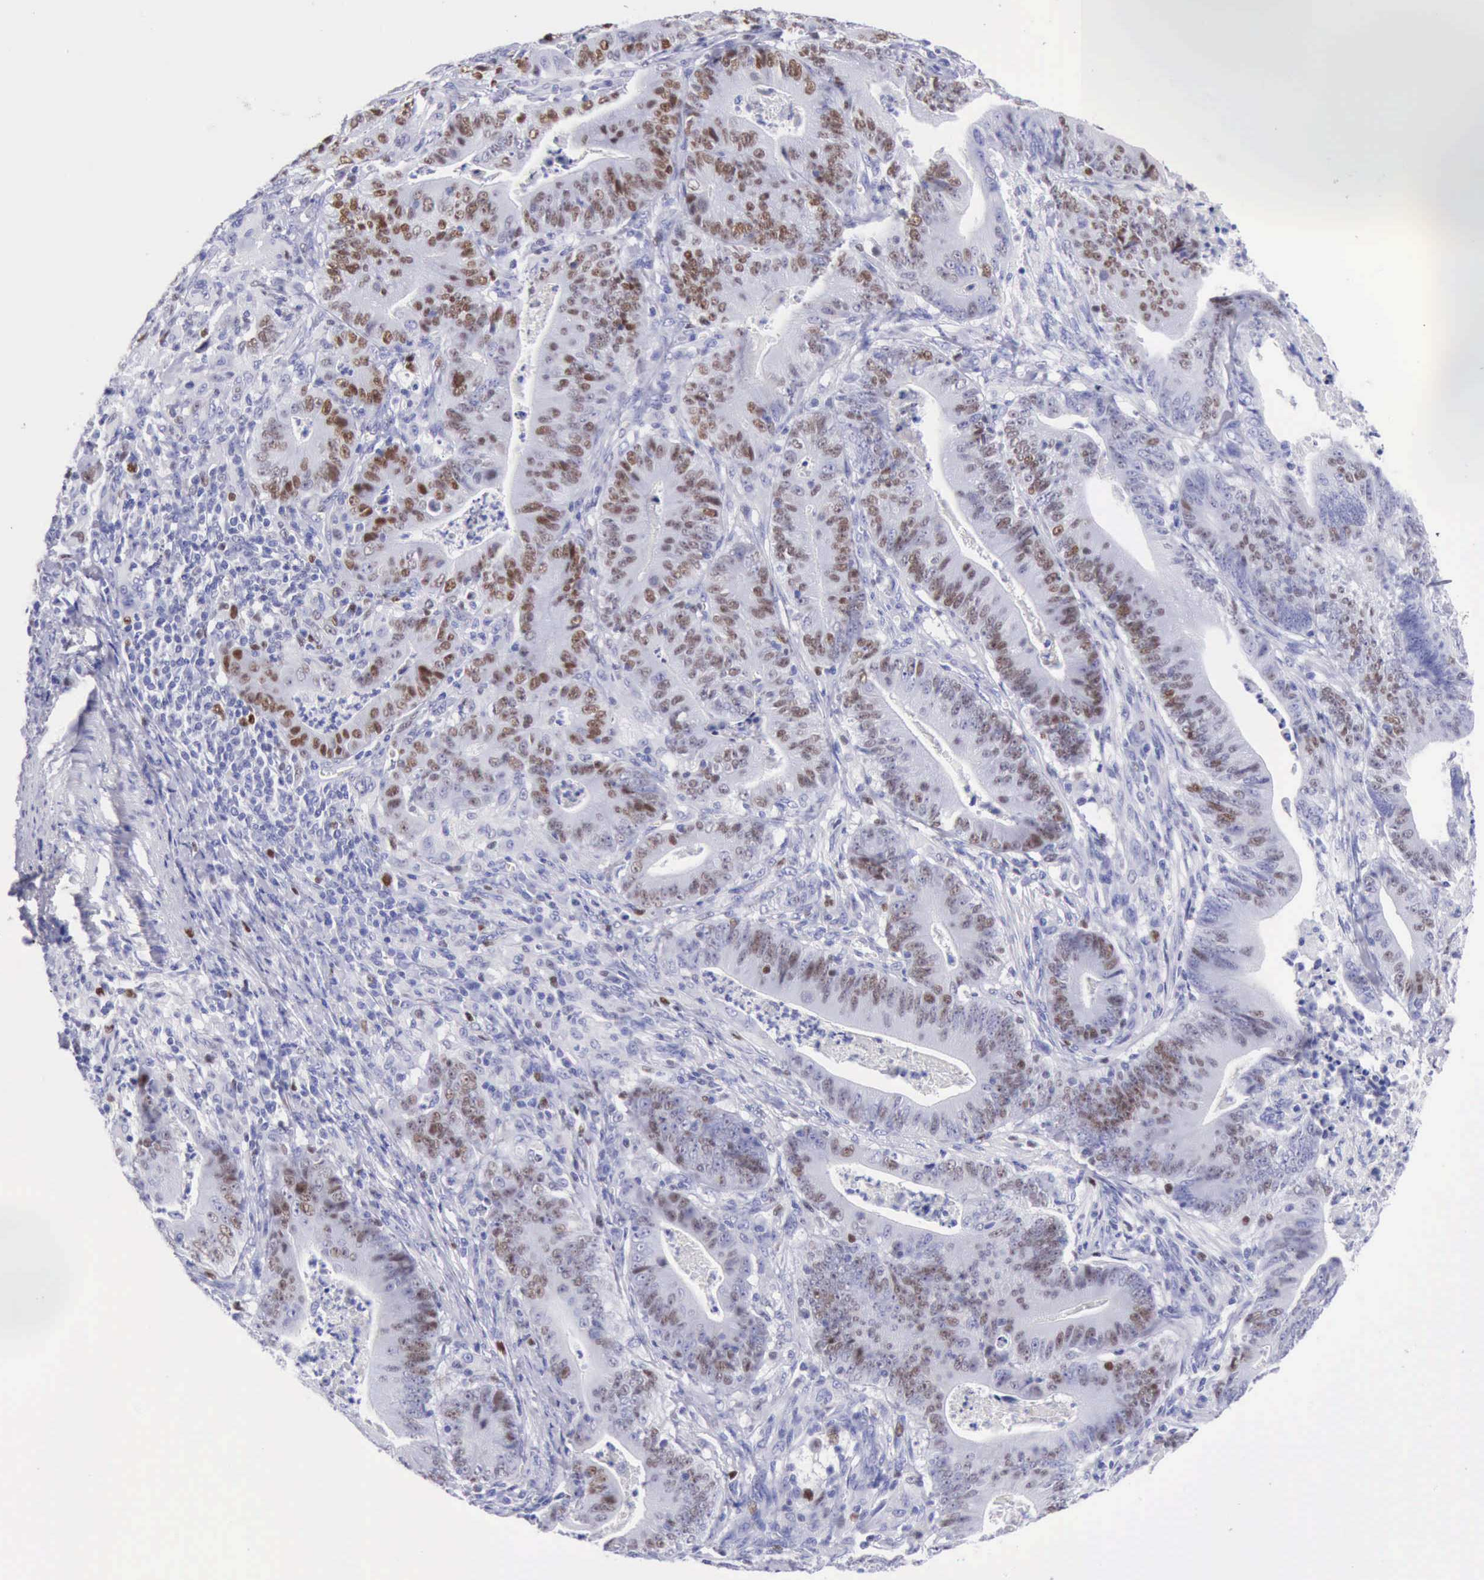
{"staining": {"intensity": "moderate", "quantity": "25%-75%", "location": "nuclear"}, "tissue": "stomach cancer", "cell_type": "Tumor cells", "image_type": "cancer", "snomed": [{"axis": "morphology", "description": "Adenocarcinoma, NOS"}, {"axis": "topography", "description": "Stomach, lower"}], "caption": "Moderate nuclear positivity is seen in approximately 25%-75% of tumor cells in stomach adenocarcinoma. (DAB (3,3'-diaminobenzidine) IHC with brightfield microscopy, high magnification).", "gene": "MCM2", "patient": {"sex": "female", "age": 86}}